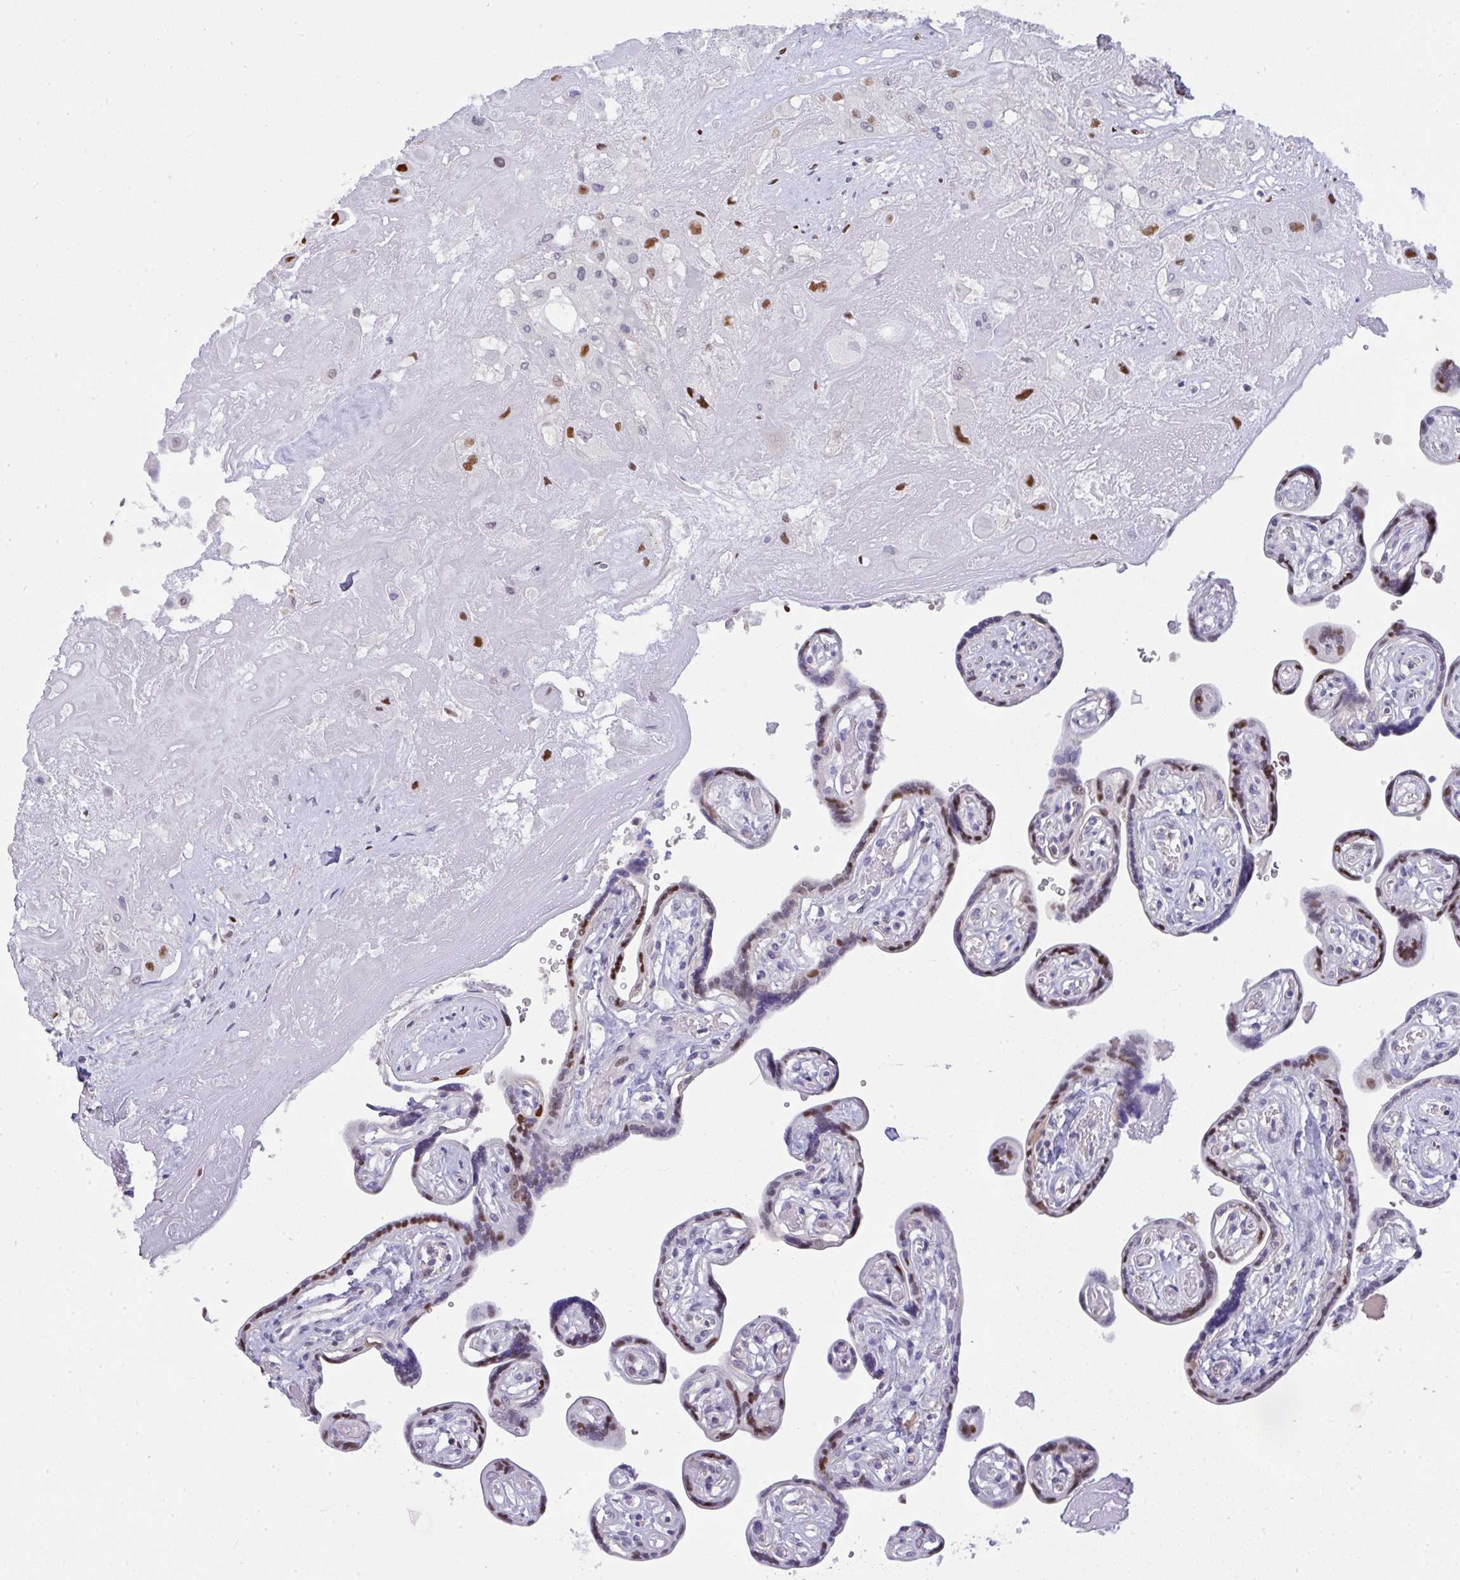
{"staining": {"intensity": "moderate", "quantity": "25%-75%", "location": "nuclear"}, "tissue": "placenta", "cell_type": "Decidual cells", "image_type": "normal", "snomed": [{"axis": "morphology", "description": "Normal tissue, NOS"}, {"axis": "topography", "description": "Placenta"}], "caption": "About 25%-75% of decidual cells in normal human placenta demonstrate moderate nuclear protein staining as visualized by brown immunohistochemical staining.", "gene": "BBX", "patient": {"sex": "female", "age": 32}}